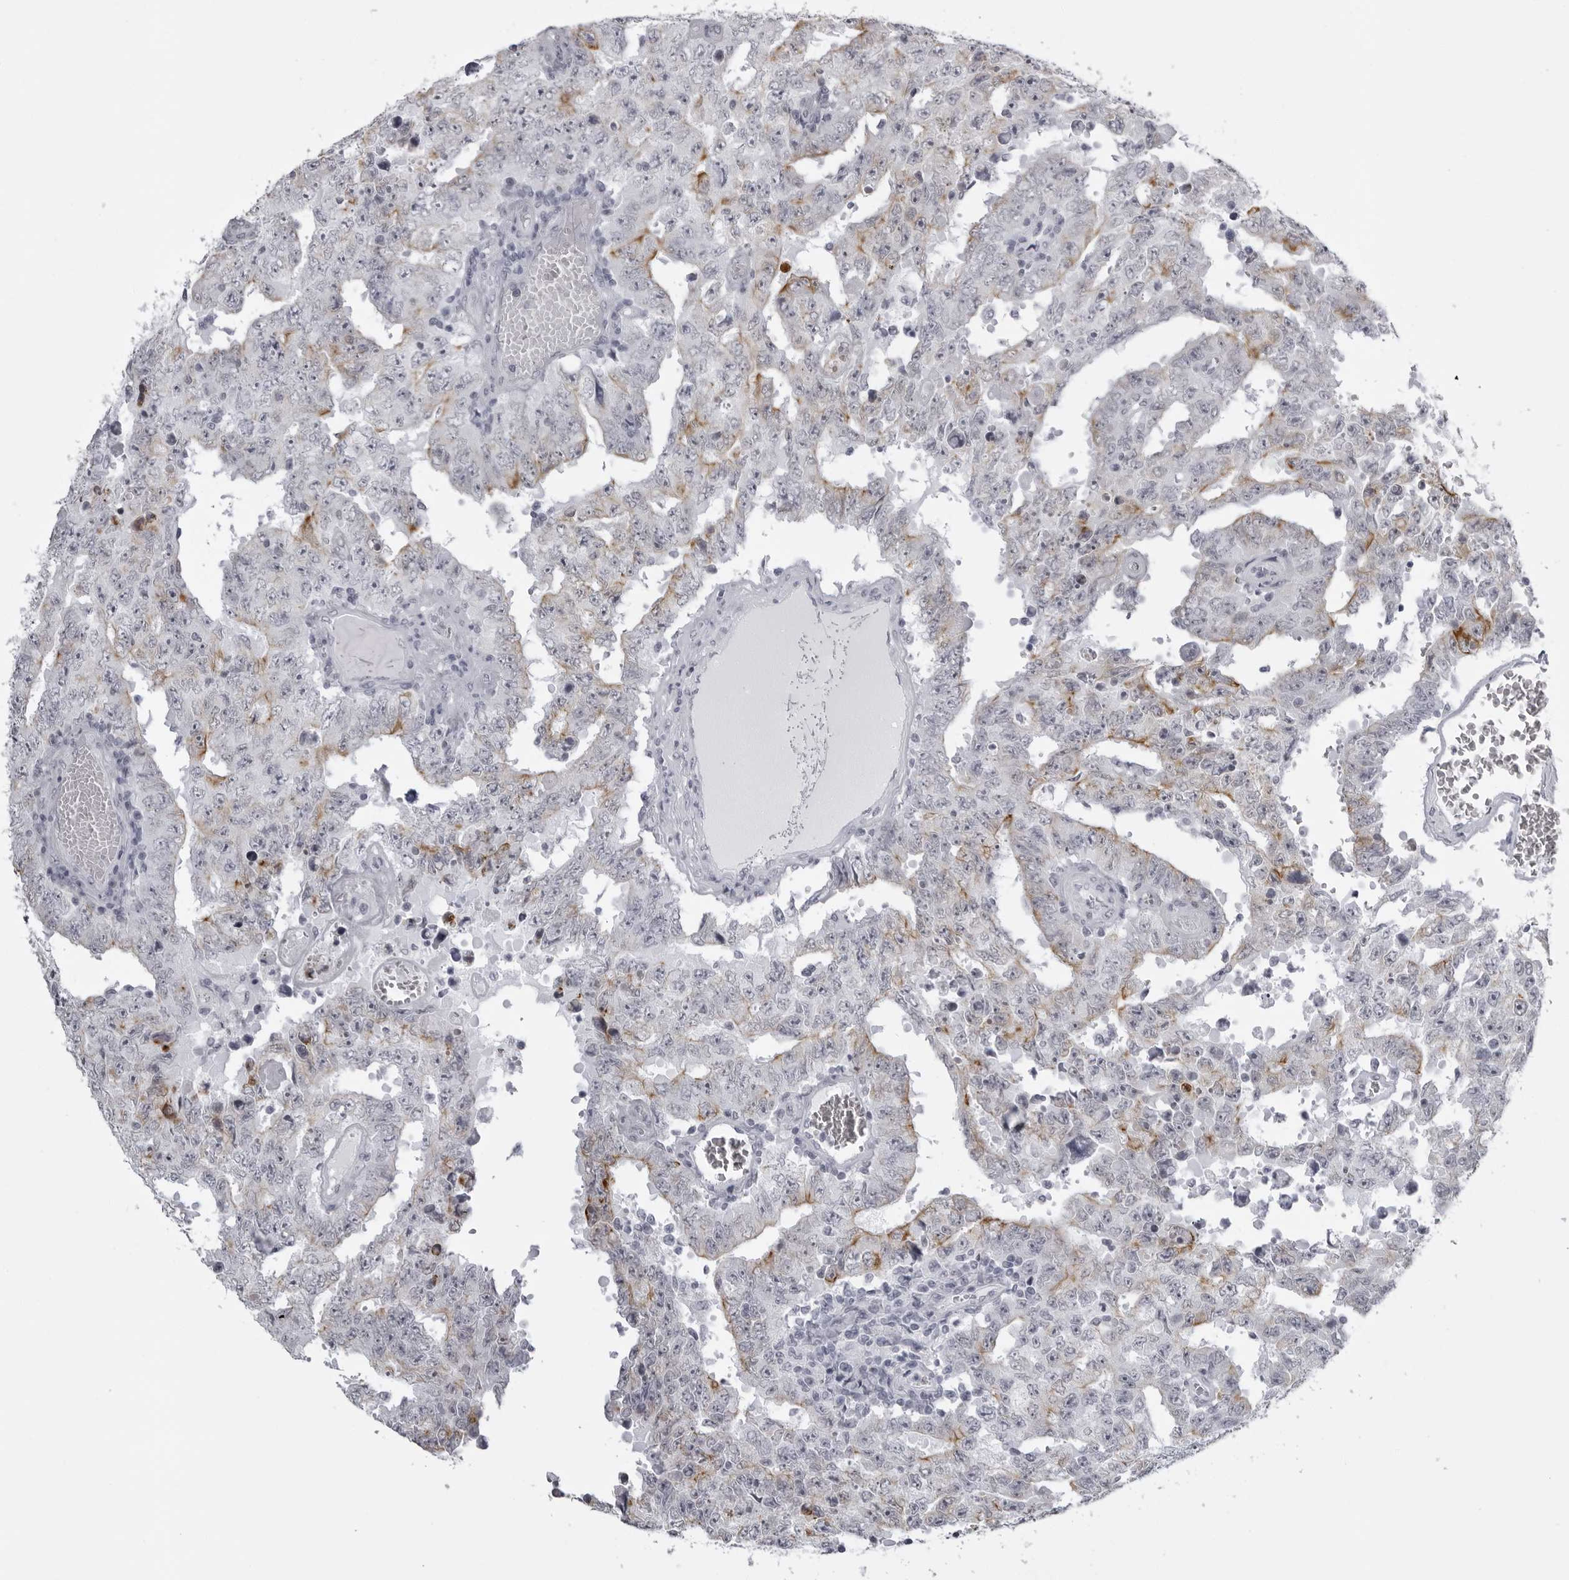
{"staining": {"intensity": "moderate", "quantity": "25%-75%", "location": "cytoplasmic/membranous"}, "tissue": "testis cancer", "cell_type": "Tumor cells", "image_type": "cancer", "snomed": [{"axis": "morphology", "description": "Carcinoma, Embryonal, NOS"}, {"axis": "topography", "description": "Testis"}], "caption": "Testis cancer (embryonal carcinoma) was stained to show a protein in brown. There is medium levels of moderate cytoplasmic/membranous staining in approximately 25%-75% of tumor cells. (DAB IHC with brightfield microscopy, high magnification).", "gene": "UROD", "patient": {"sex": "male", "age": 26}}